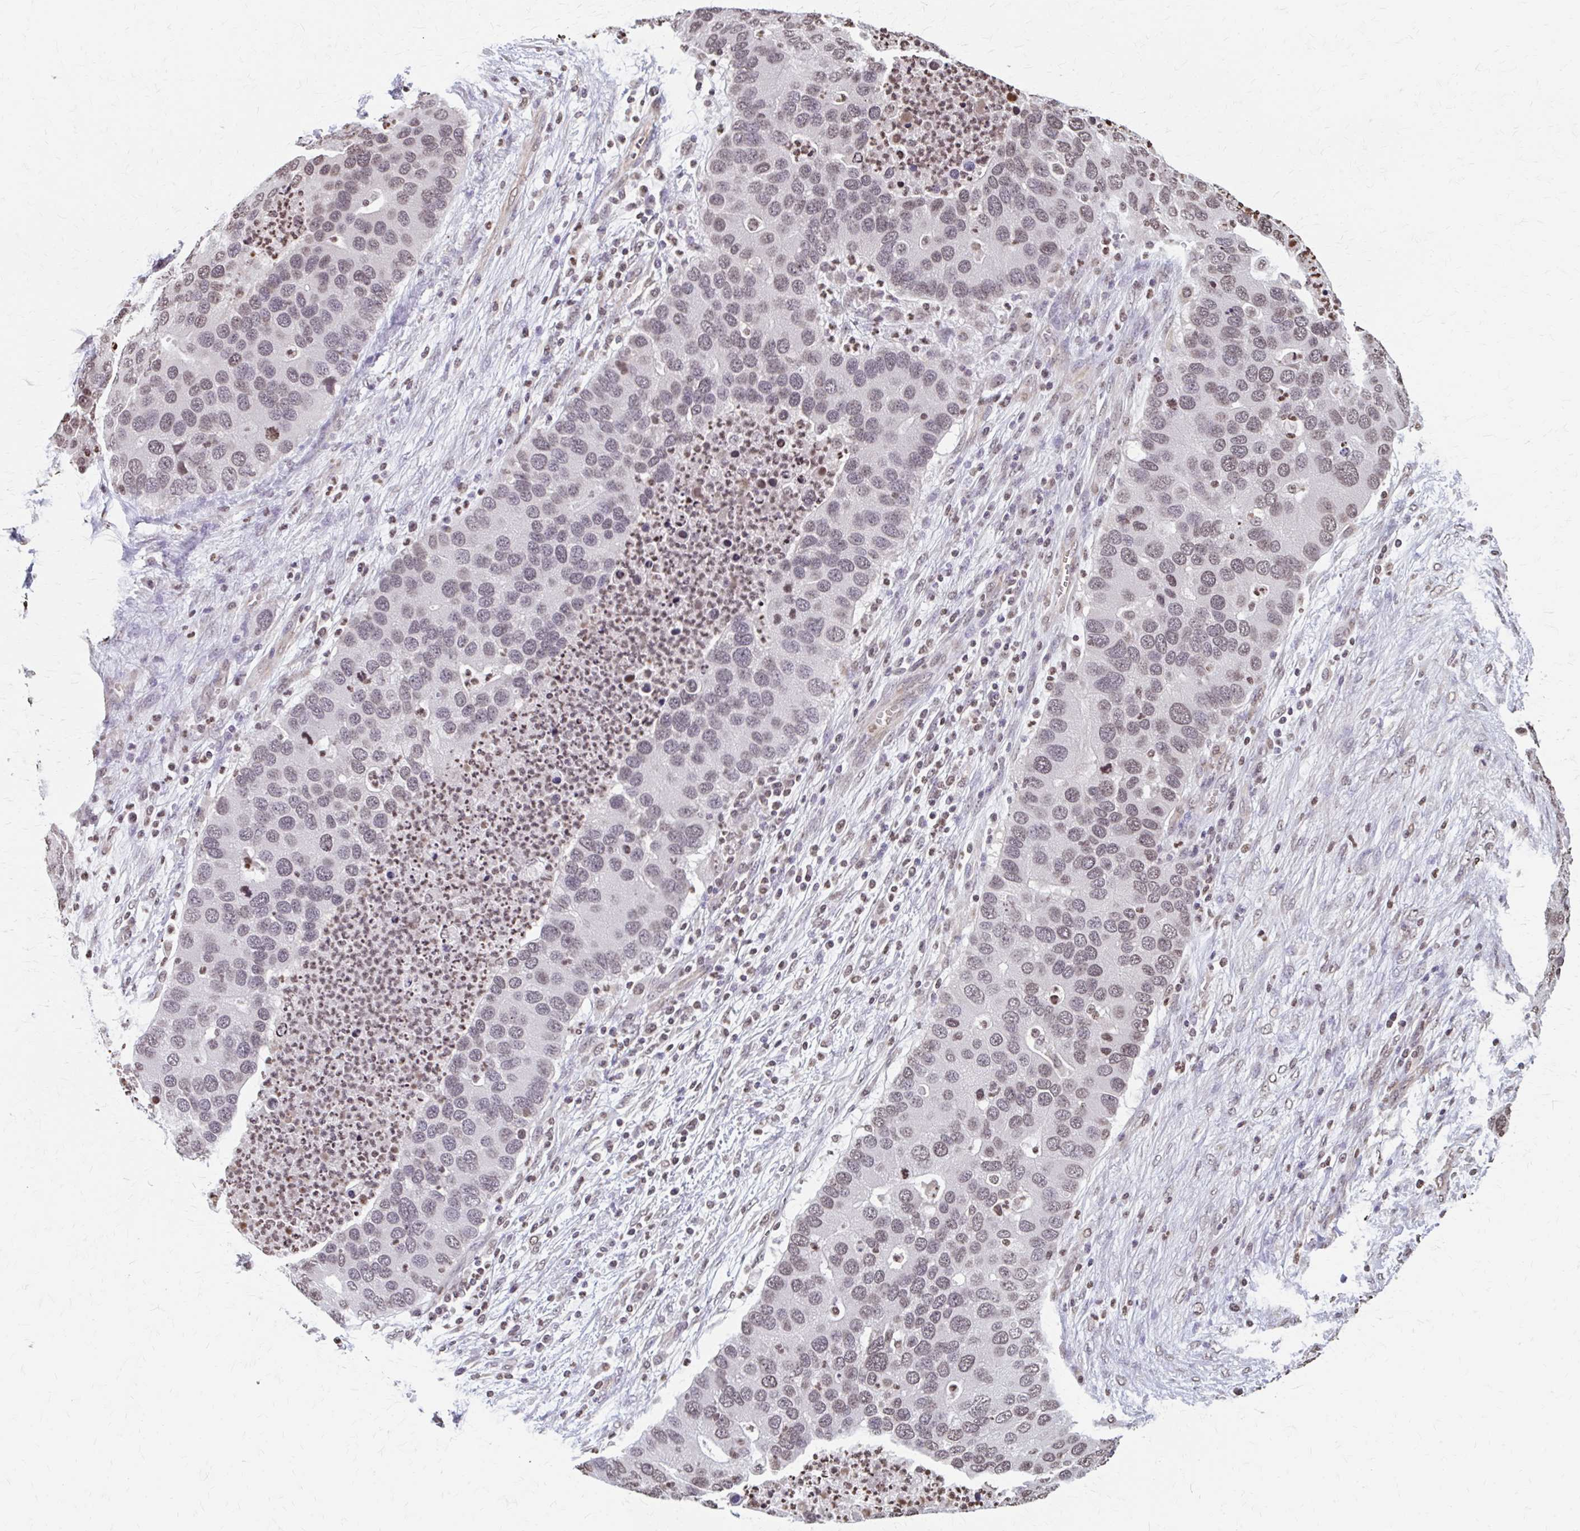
{"staining": {"intensity": "weak", "quantity": "25%-75%", "location": "nuclear"}, "tissue": "lung cancer", "cell_type": "Tumor cells", "image_type": "cancer", "snomed": [{"axis": "morphology", "description": "Aneuploidy"}, {"axis": "morphology", "description": "Adenocarcinoma, NOS"}, {"axis": "topography", "description": "Lymph node"}, {"axis": "topography", "description": "Lung"}], "caption": "Tumor cells display low levels of weak nuclear positivity in about 25%-75% of cells in human lung adenocarcinoma. Using DAB (brown) and hematoxylin (blue) stains, captured at high magnification using brightfield microscopy.", "gene": "ORC3", "patient": {"sex": "female", "age": 74}}